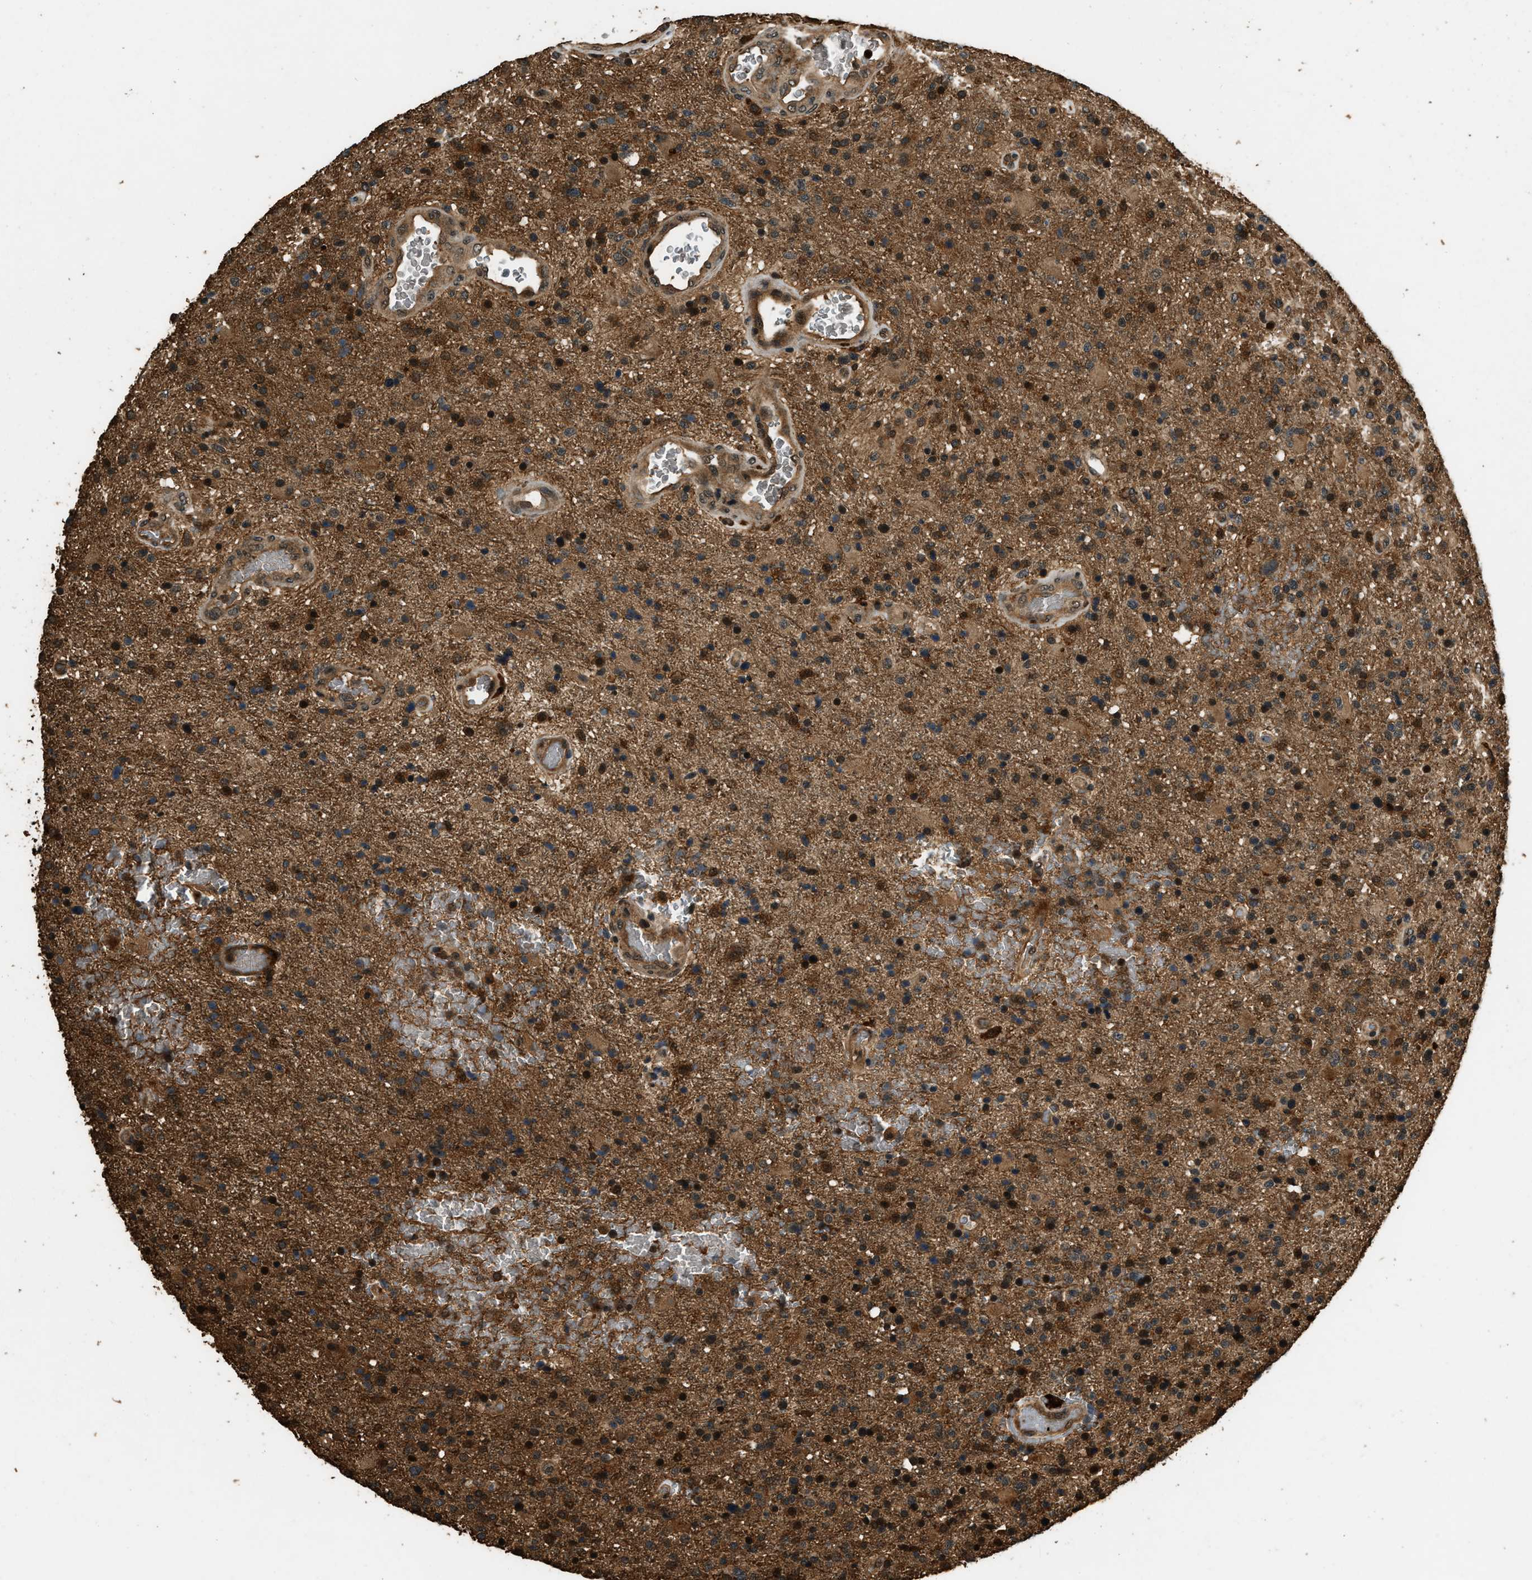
{"staining": {"intensity": "moderate", "quantity": ">75%", "location": "cytoplasmic/membranous"}, "tissue": "glioma", "cell_type": "Tumor cells", "image_type": "cancer", "snomed": [{"axis": "morphology", "description": "Glioma, malignant, High grade"}, {"axis": "topography", "description": "Brain"}], "caption": "Brown immunohistochemical staining in human glioma demonstrates moderate cytoplasmic/membranous expression in approximately >75% of tumor cells.", "gene": "RAP2A", "patient": {"sex": "male", "age": 72}}